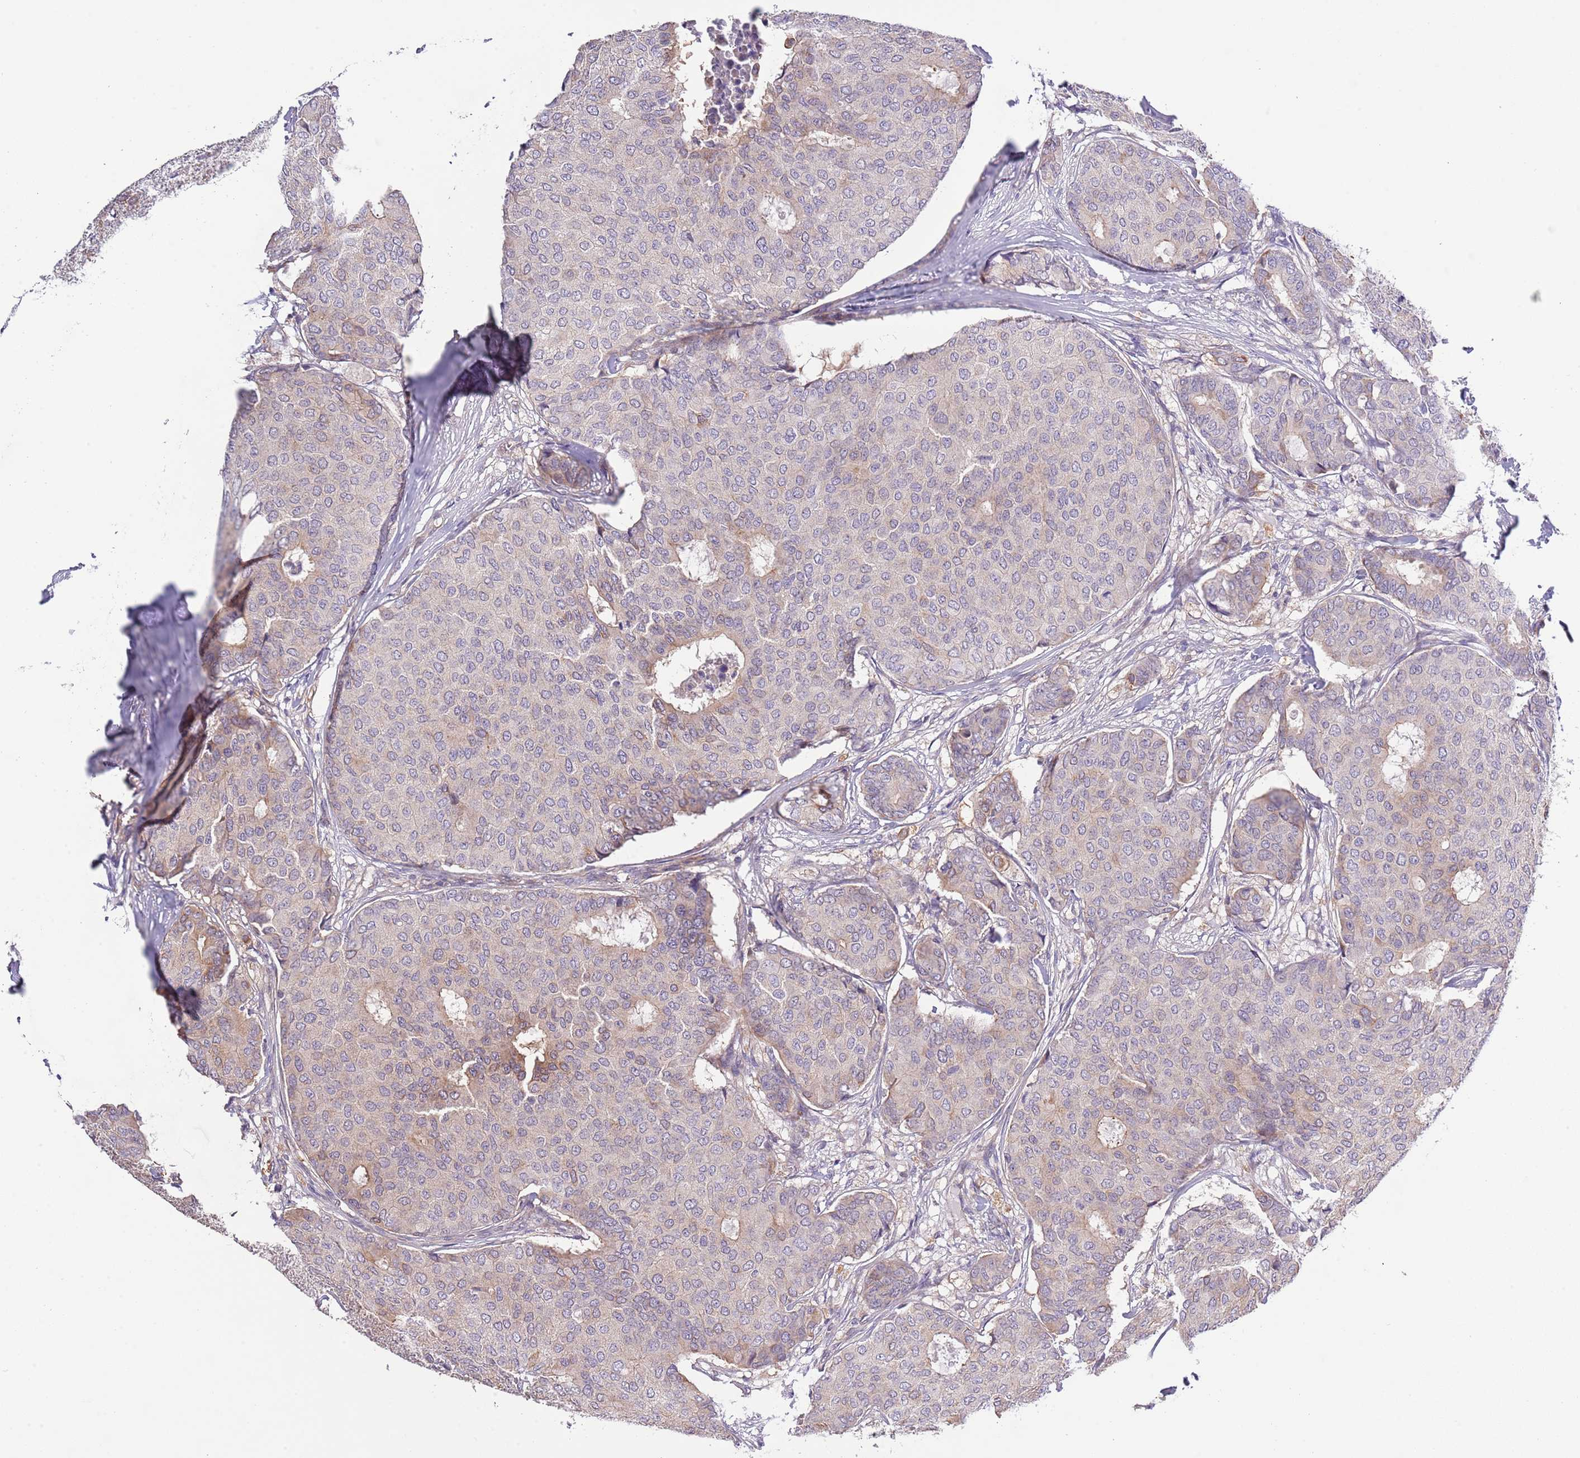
{"staining": {"intensity": "weak", "quantity": "<25%", "location": "cytoplasmic/membranous"}, "tissue": "breast cancer", "cell_type": "Tumor cells", "image_type": "cancer", "snomed": [{"axis": "morphology", "description": "Duct carcinoma"}, {"axis": "topography", "description": "Breast"}], "caption": "DAB (3,3'-diaminobenzidine) immunohistochemical staining of breast cancer (intraductal carcinoma) exhibits no significant staining in tumor cells. Brightfield microscopy of immunohistochemistry (IHC) stained with DAB (3,3'-diaminobenzidine) (brown) and hematoxylin (blue), captured at high magnification.", "gene": "LIPJ", "patient": {"sex": "female", "age": 75}}